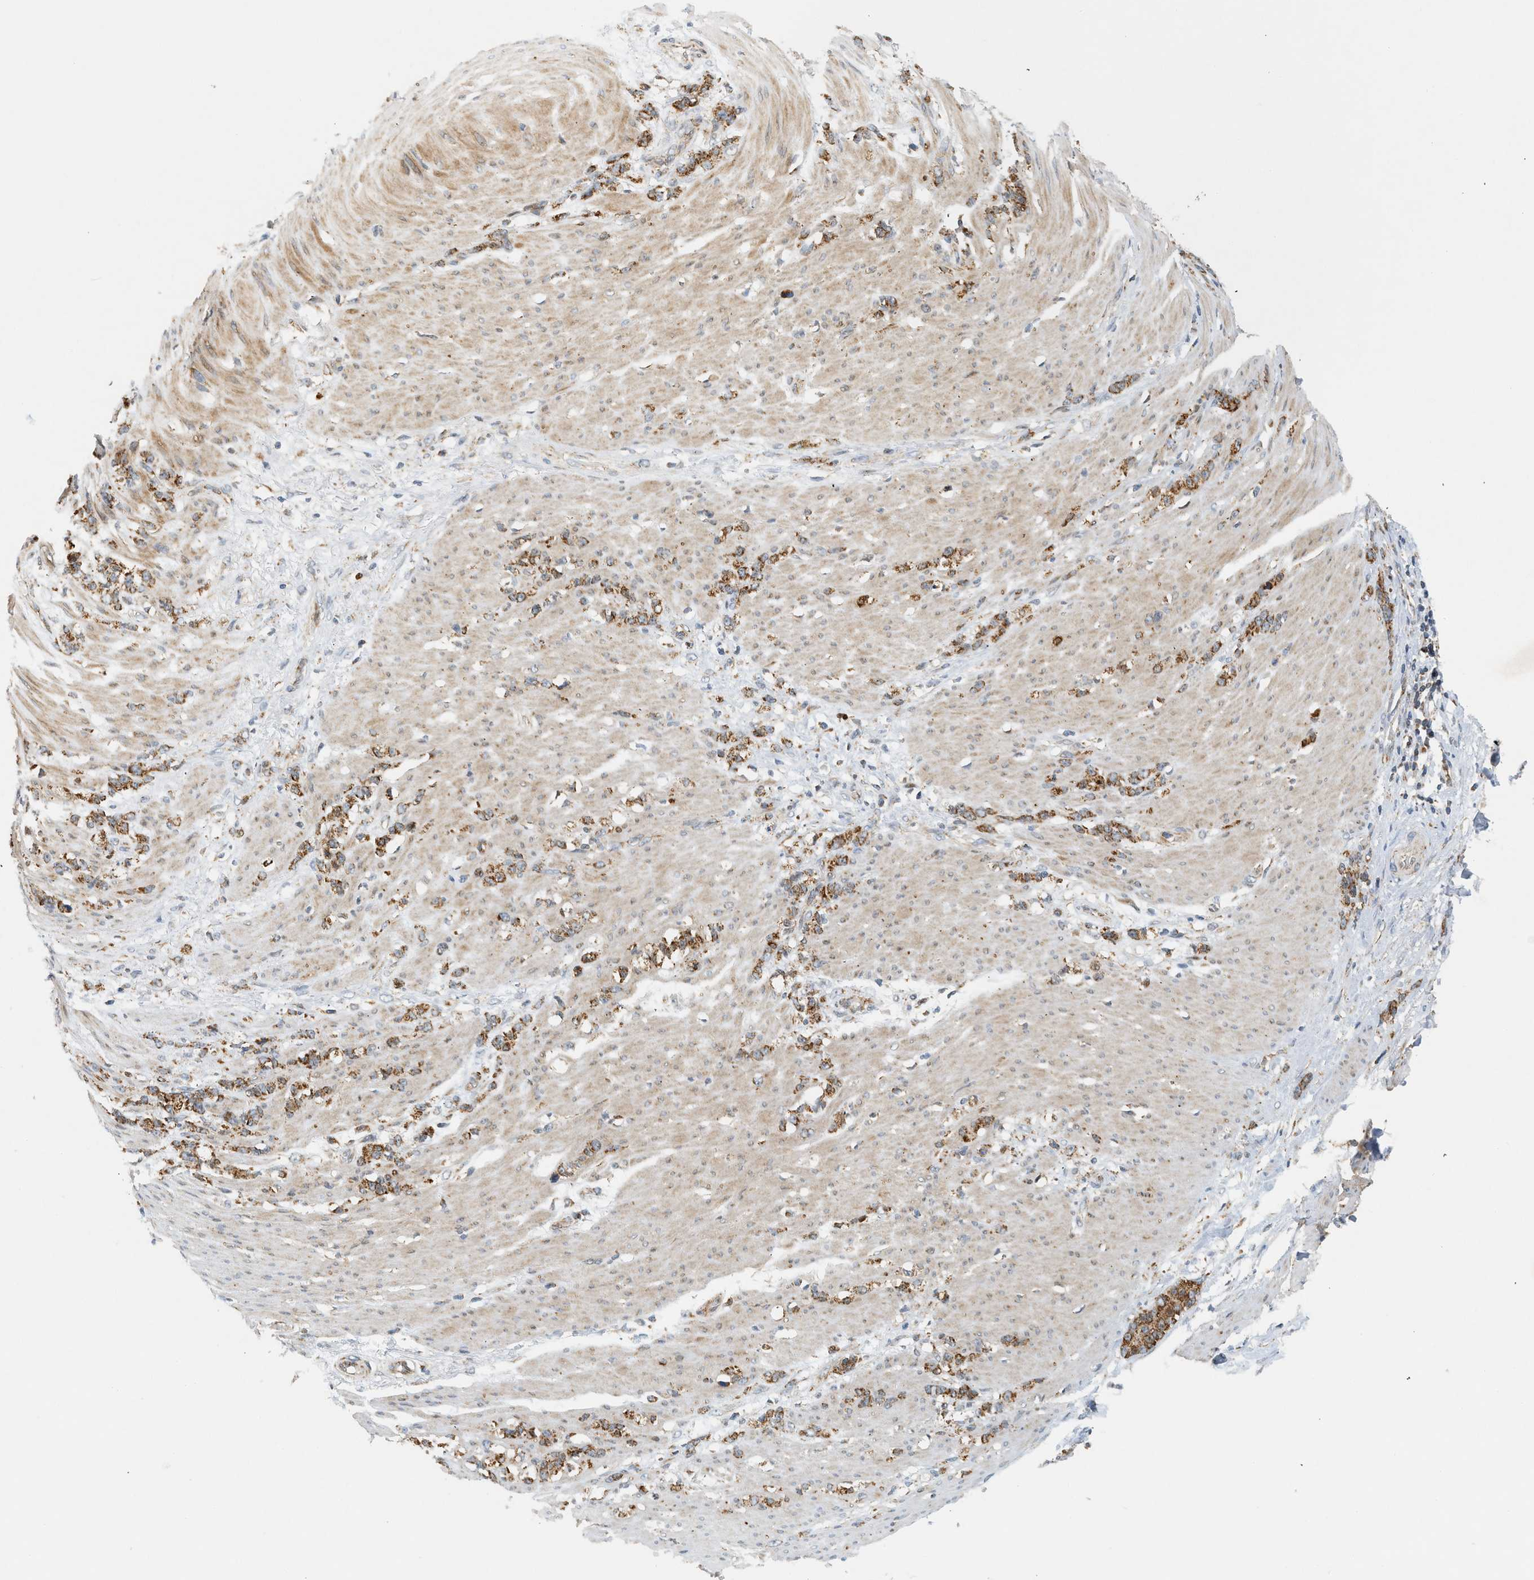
{"staining": {"intensity": "moderate", "quantity": ">75%", "location": "cytoplasmic/membranous"}, "tissue": "stomach cancer", "cell_type": "Tumor cells", "image_type": "cancer", "snomed": [{"axis": "morphology", "description": "Adenocarcinoma, NOS"}, {"axis": "topography", "description": "Stomach, lower"}], "caption": "High-power microscopy captured an IHC image of stomach adenocarcinoma, revealing moderate cytoplasmic/membranous expression in about >75% of tumor cells.", "gene": "MCU", "patient": {"sex": "male", "age": 88}}